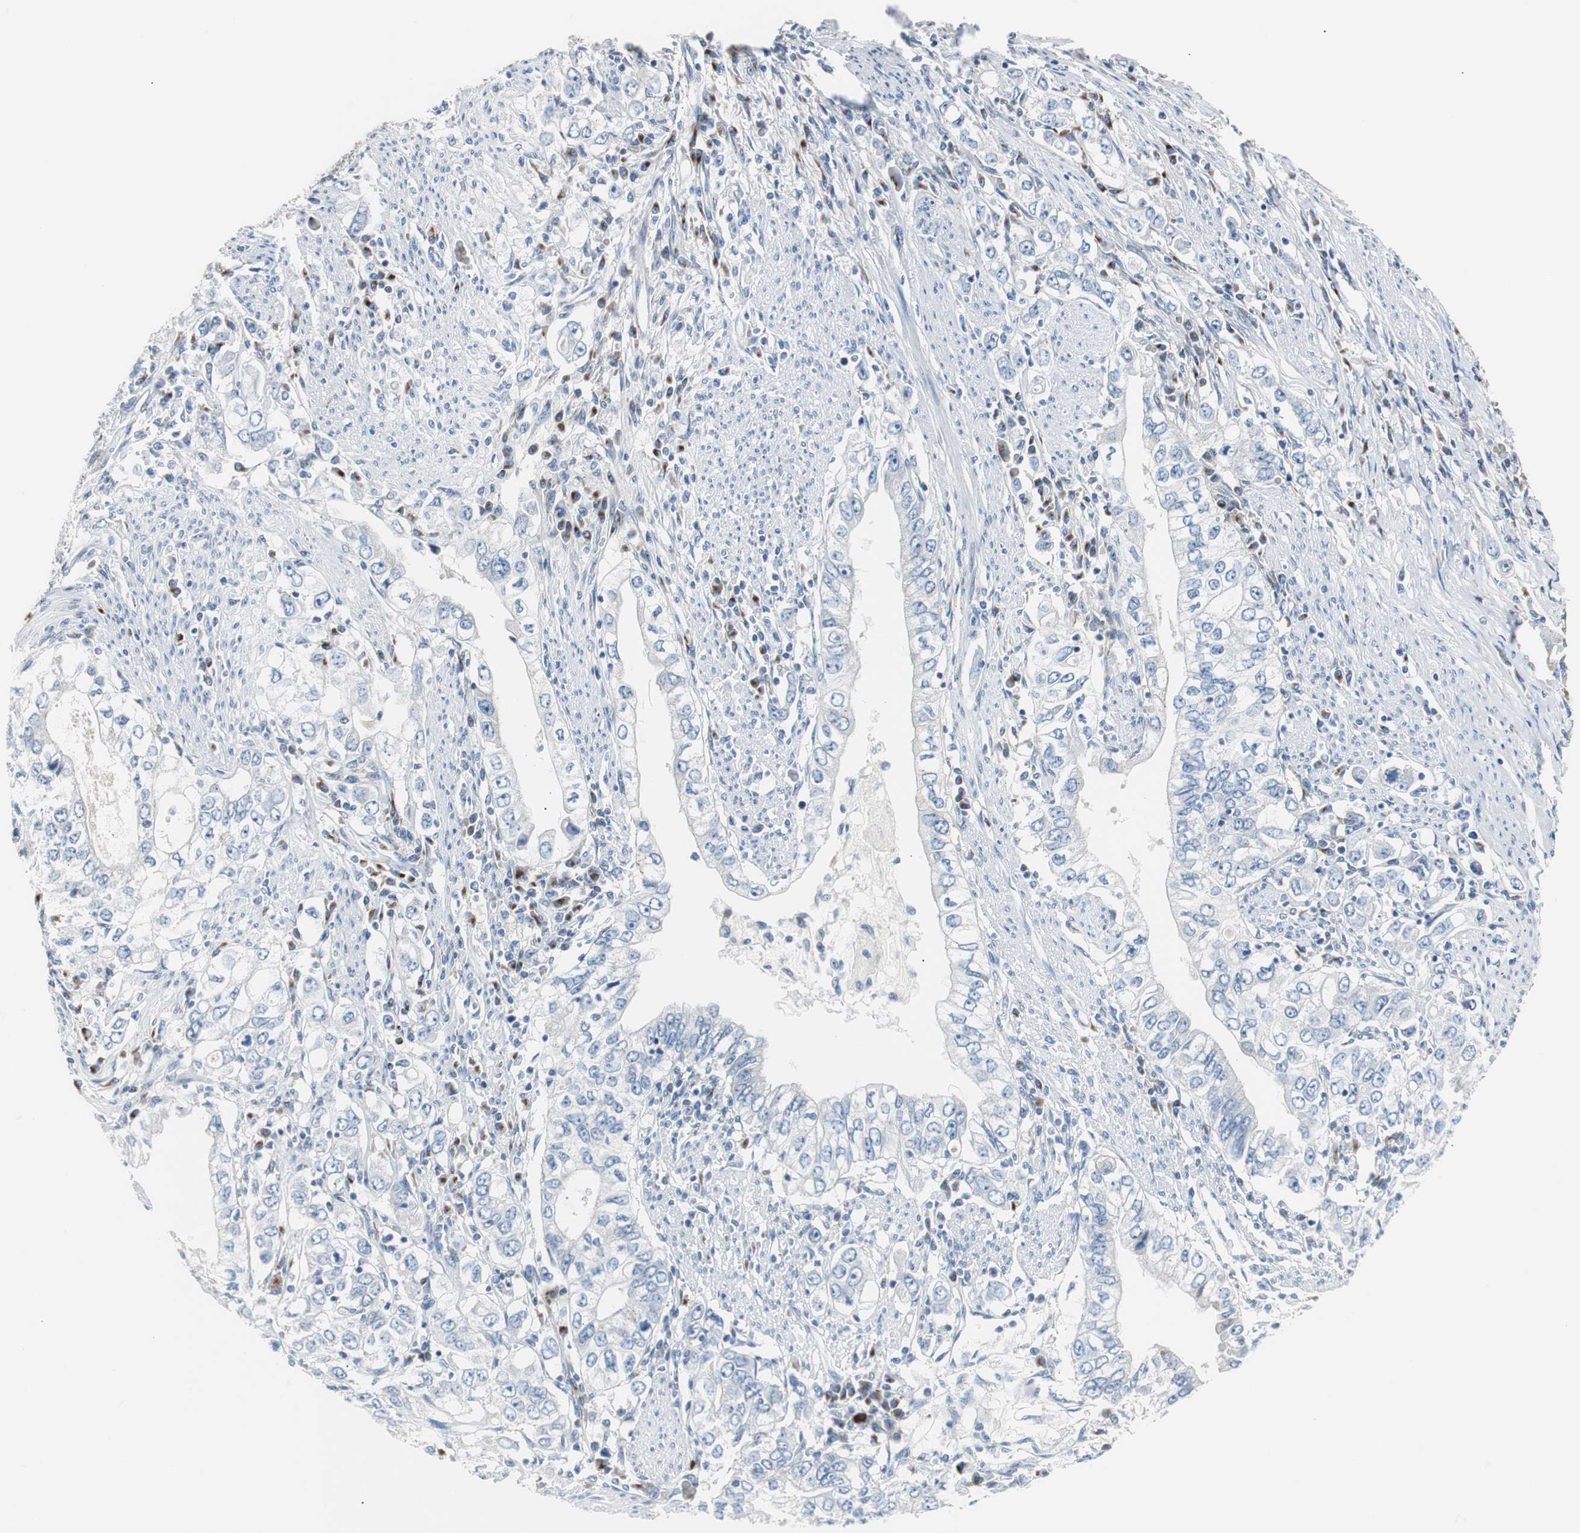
{"staining": {"intensity": "negative", "quantity": "none", "location": "none"}, "tissue": "stomach cancer", "cell_type": "Tumor cells", "image_type": "cancer", "snomed": [{"axis": "morphology", "description": "Adenocarcinoma, NOS"}, {"axis": "topography", "description": "Stomach, lower"}], "caption": "Protein analysis of stomach cancer displays no significant positivity in tumor cells.", "gene": "SOX30", "patient": {"sex": "female", "age": 72}}